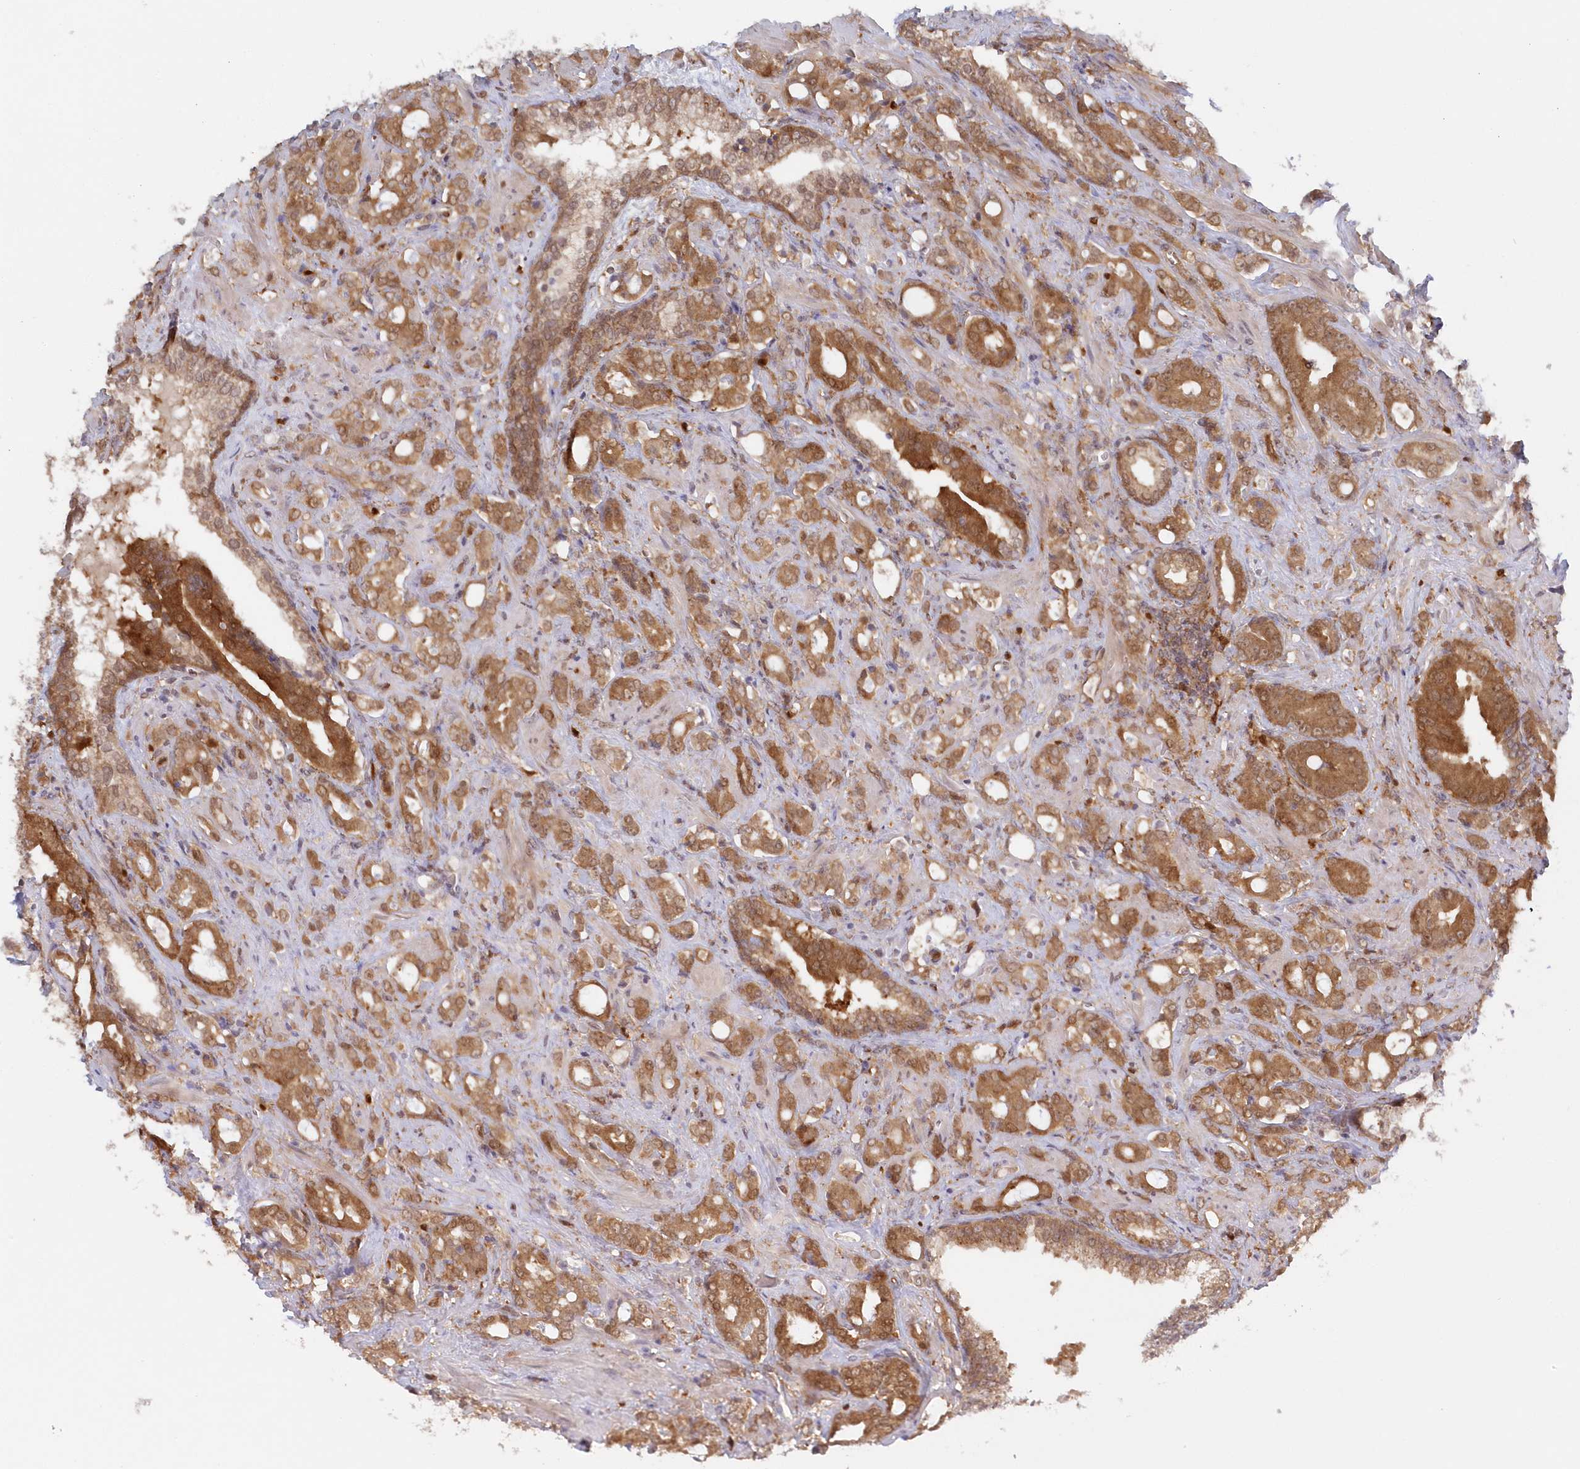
{"staining": {"intensity": "moderate", "quantity": ">75%", "location": "cytoplasmic/membranous"}, "tissue": "prostate cancer", "cell_type": "Tumor cells", "image_type": "cancer", "snomed": [{"axis": "morphology", "description": "Adenocarcinoma, High grade"}, {"axis": "topography", "description": "Prostate"}], "caption": "IHC staining of prostate cancer (adenocarcinoma (high-grade)), which demonstrates medium levels of moderate cytoplasmic/membranous expression in about >75% of tumor cells indicating moderate cytoplasmic/membranous protein positivity. The staining was performed using DAB (3,3'-diaminobenzidine) (brown) for protein detection and nuclei were counterstained in hematoxylin (blue).", "gene": "GBE1", "patient": {"sex": "male", "age": 72}}